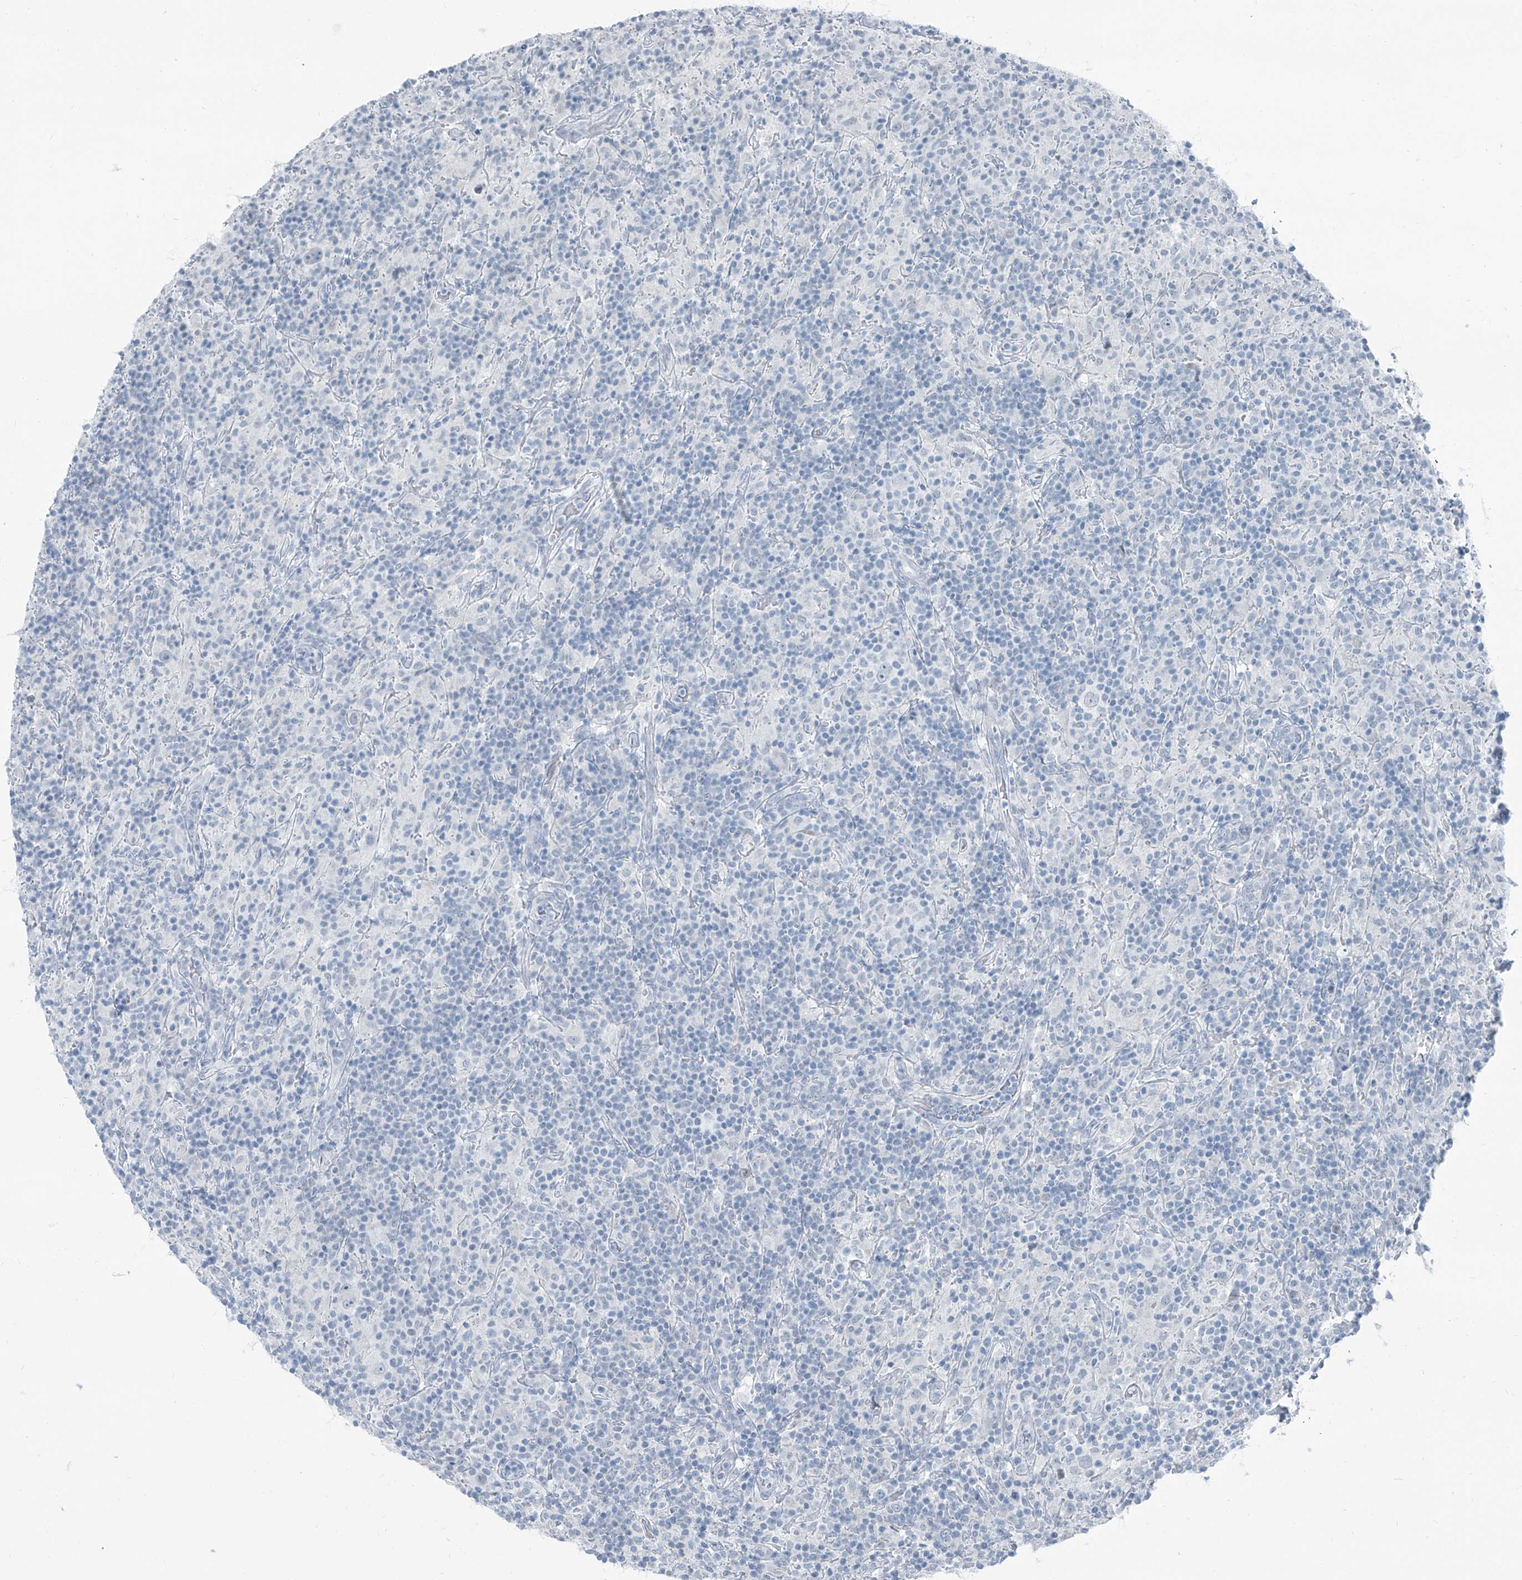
{"staining": {"intensity": "negative", "quantity": "none", "location": "none"}, "tissue": "lymphoma", "cell_type": "Tumor cells", "image_type": "cancer", "snomed": [{"axis": "morphology", "description": "Hodgkin's disease, NOS"}, {"axis": "topography", "description": "Lymph node"}], "caption": "The immunohistochemistry (IHC) histopathology image has no significant staining in tumor cells of Hodgkin's disease tissue.", "gene": "RGN", "patient": {"sex": "male", "age": 70}}